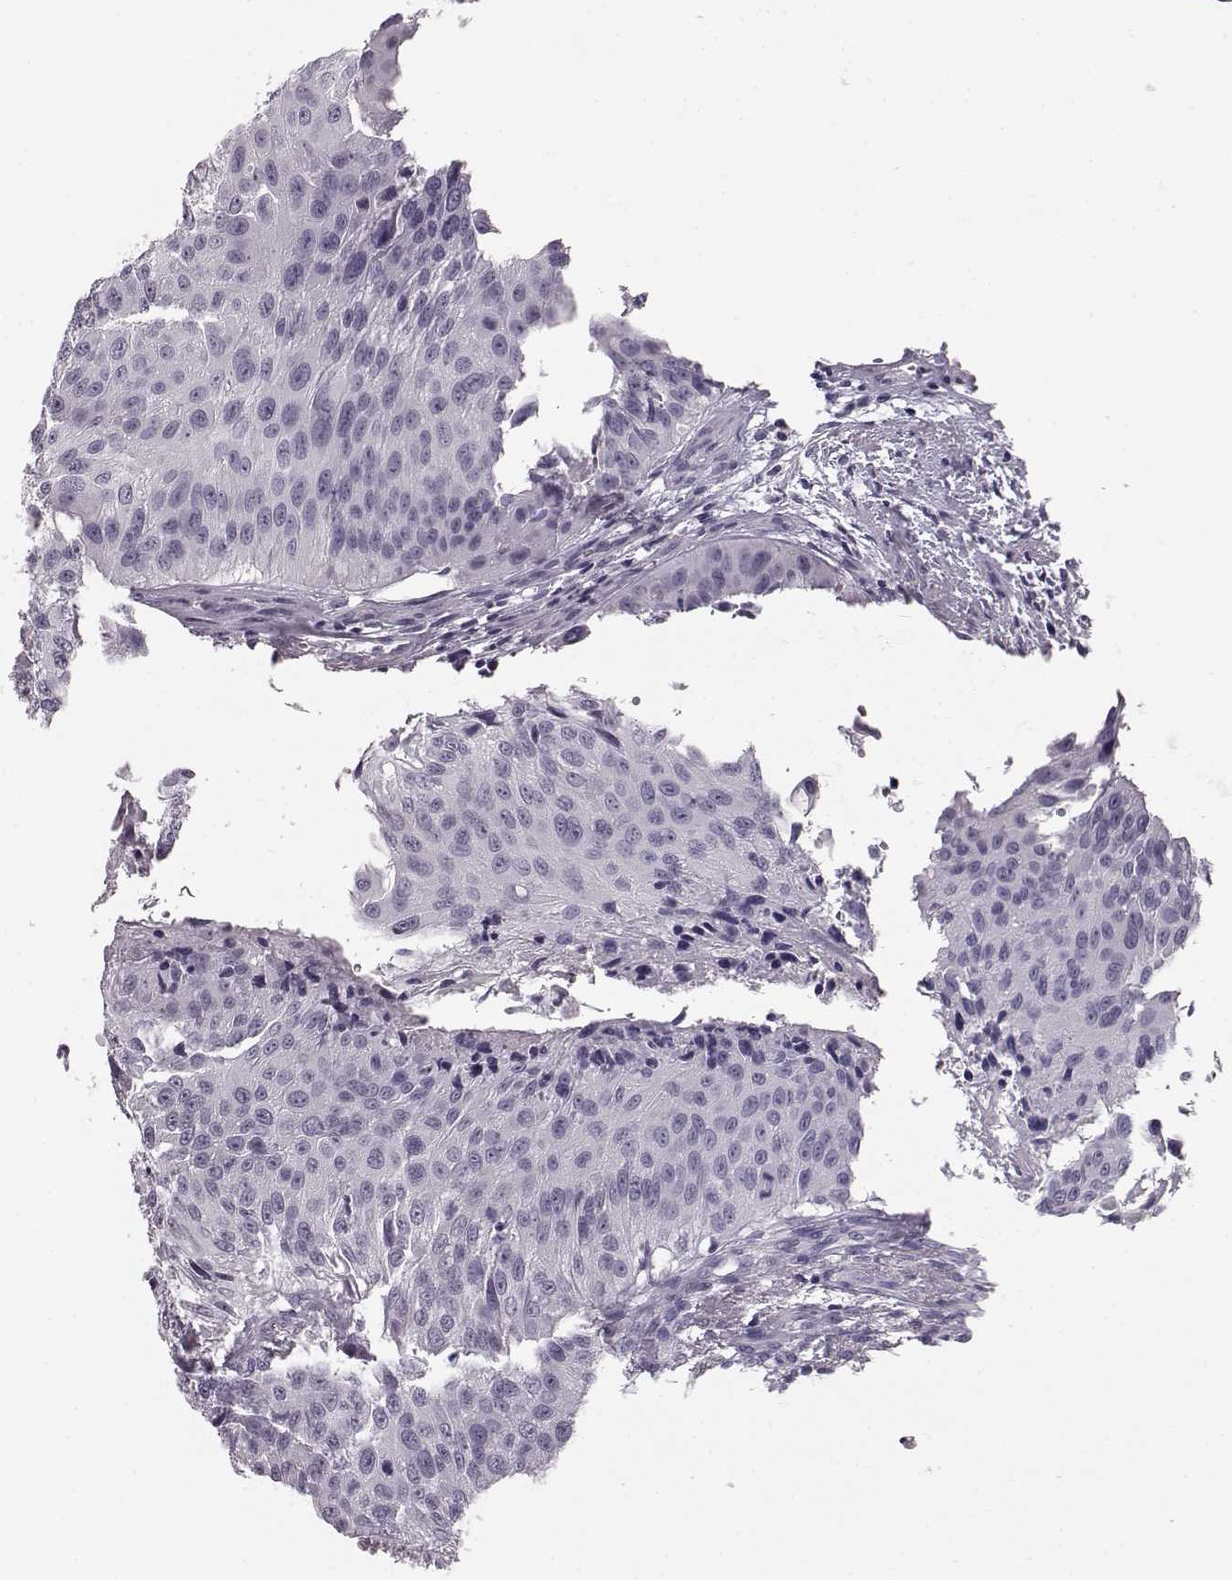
{"staining": {"intensity": "negative", "quantity": "none", "location": "none"}, "tissue": "urothelial cancer", "cell_type": "Tumor cells", "image_type": "cancer", "snomed": [{"axis": "morphology", "description": "Urothelial carcinoma, NOS"}, {"axis": "topography", "description": "Urinary bladder"}], "caption": "Tumor cells are negative for protein expression in human urothelial cancer.", "gene": "BFSP2", "patient": {"sex": "male", "age": 55}}